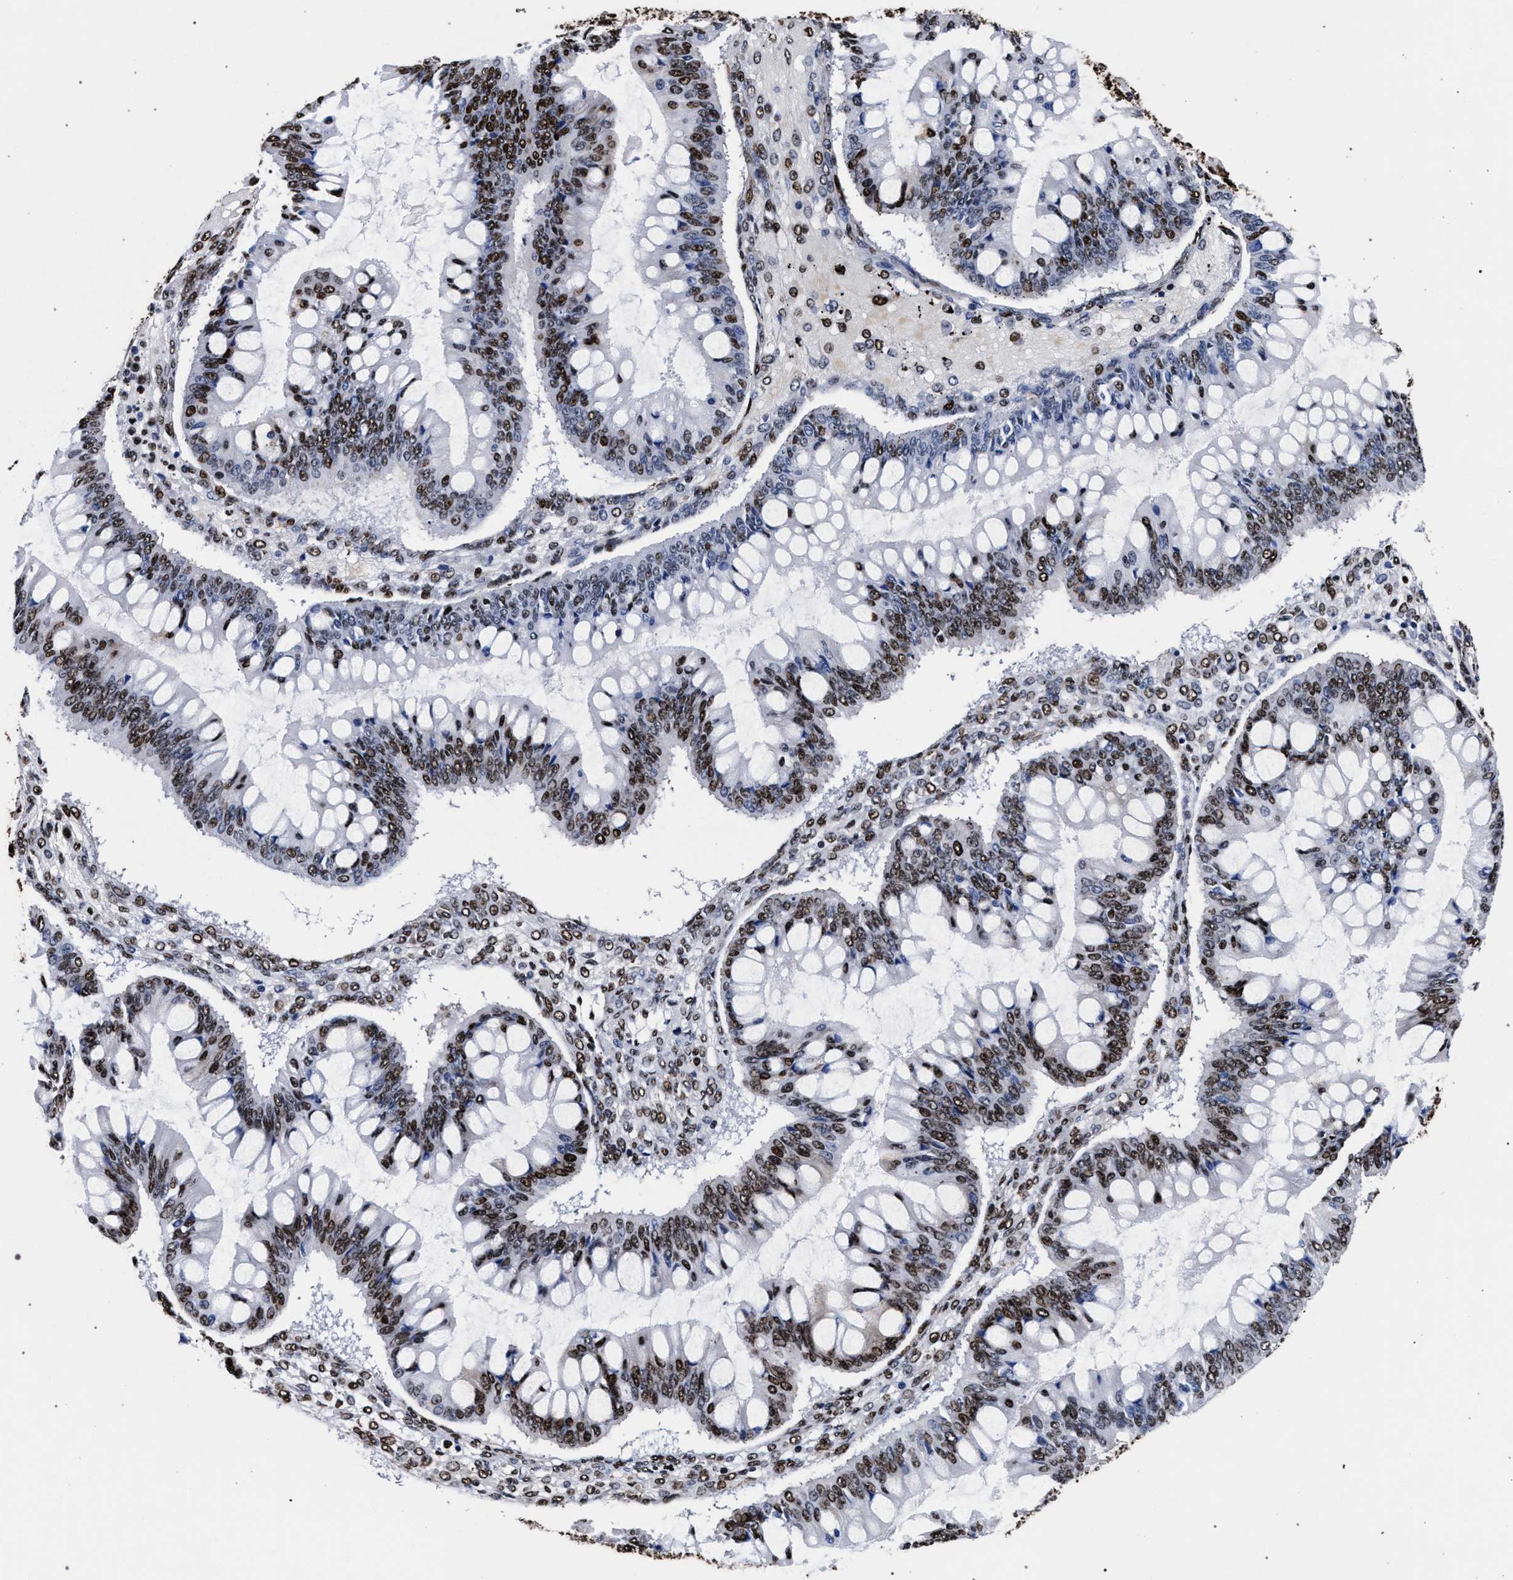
{"staining": {"intensity": "moderate", "quantity": ">75%", "location": "nuclear"}, "tissue": "ovarian cancer", "cell_type": "Tumor cells", "image_type": "cancer", "snomed": [{"axis": "morphology", "description": "Cystadenocarcinoma, mucinous, NOS"}, {"axis": "topography", "description": "Ovary"}], "caption": "Moderate nuclear positivity is appreciated in about >75% of tumor cells in ovarian mucinous cystadenocarcinoma.", "gene": "HNRNPA1", "patient": {"sex": "female", "age": 73}}